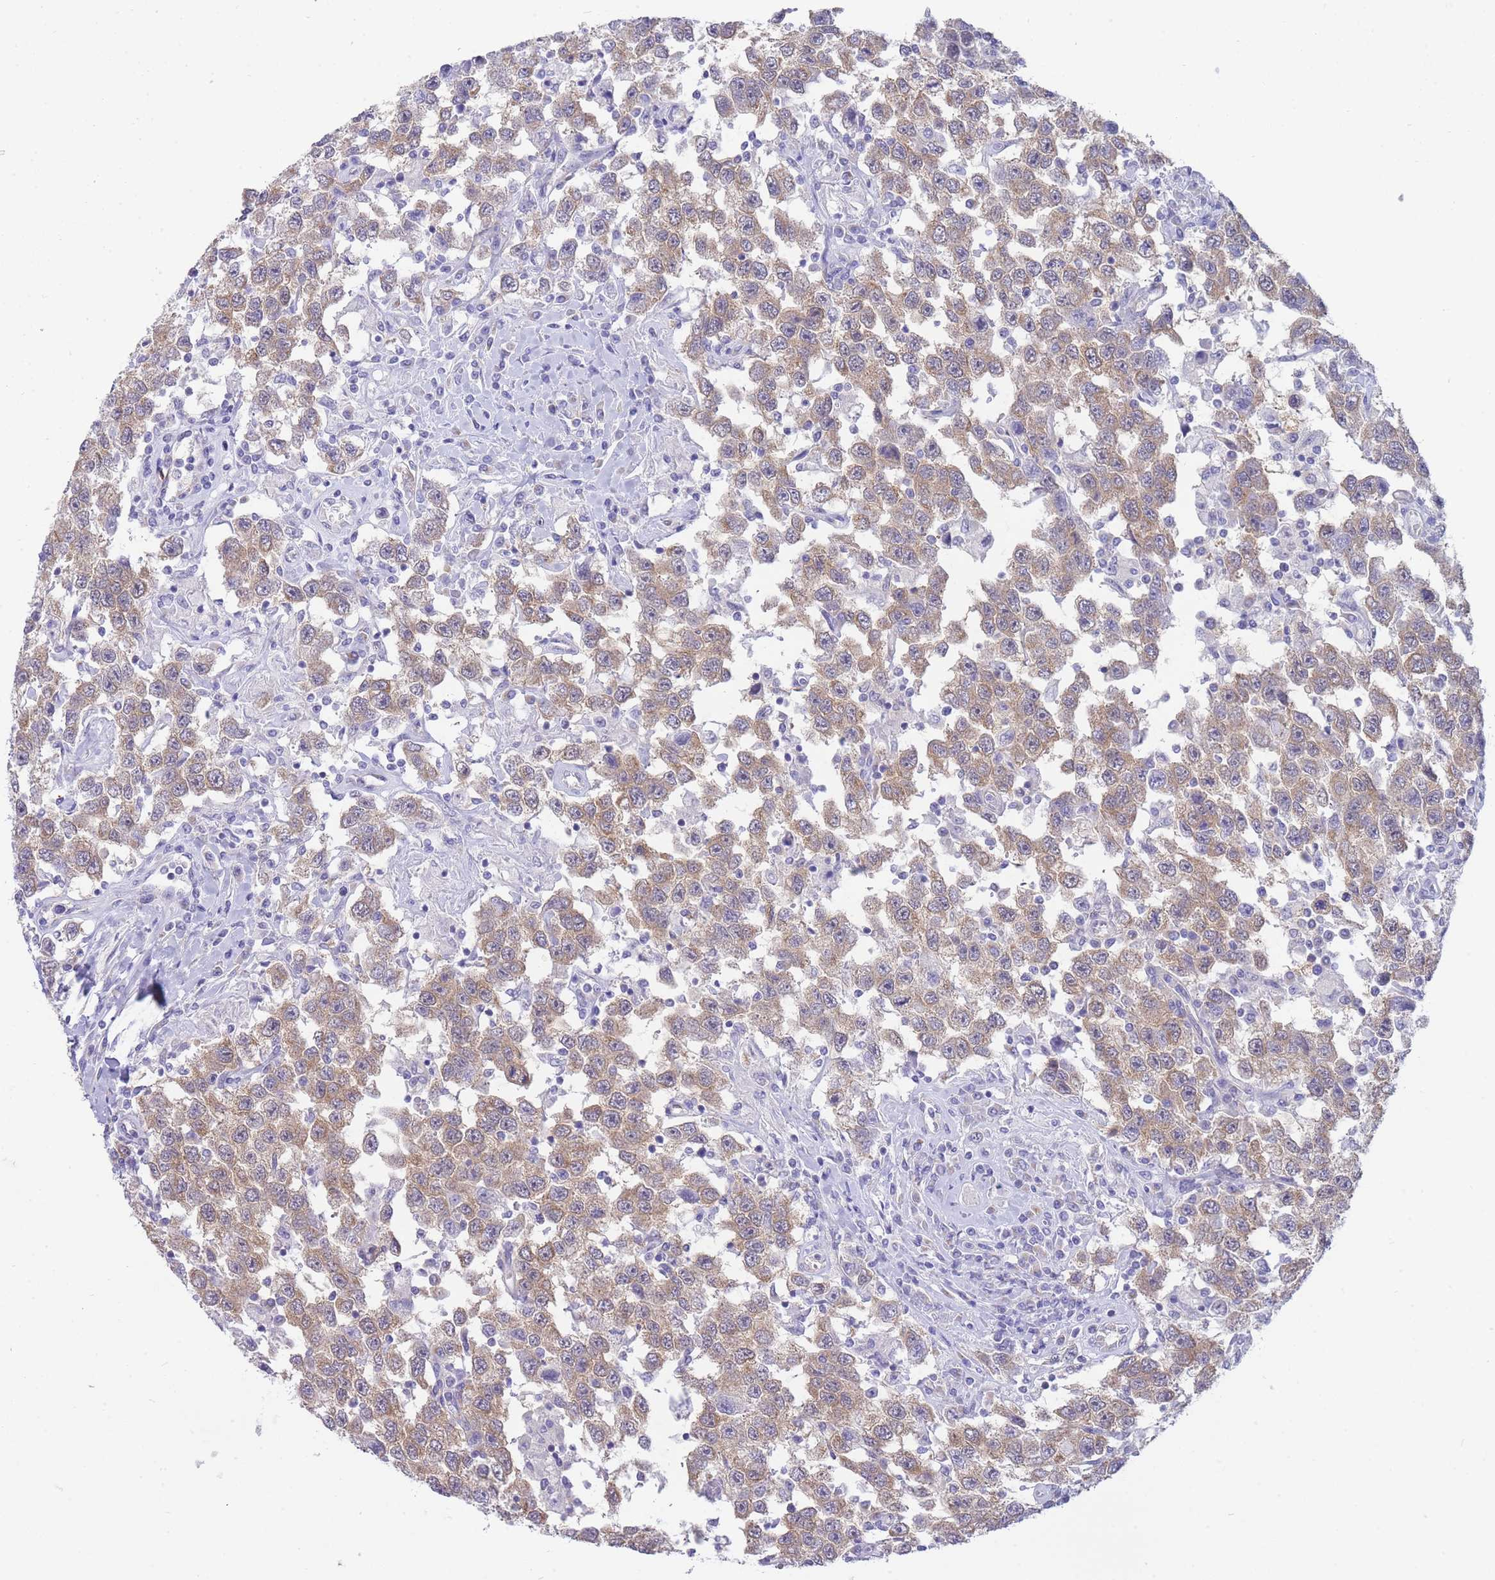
{"staining": {"intensity": "weak", "quantity": ">75%", "location": "cytoplasmic/membranous"}, "tissue": "testis cancer", "cell_type": "Tumor cells", "image_type": "cancer", "snomed": [{"axis": "morphology", "description": "Seminoma, NOS"}, {"axis": "topography", "description": "Testis"}], "caption": "The micrograph exhibits staining of testis seminoma, revealing weak cytoplasmic/membranous protein expression (brown color) within tumor cells.", "gene": "SUGT1", "patient": {"sex": "male", "age": 41}}